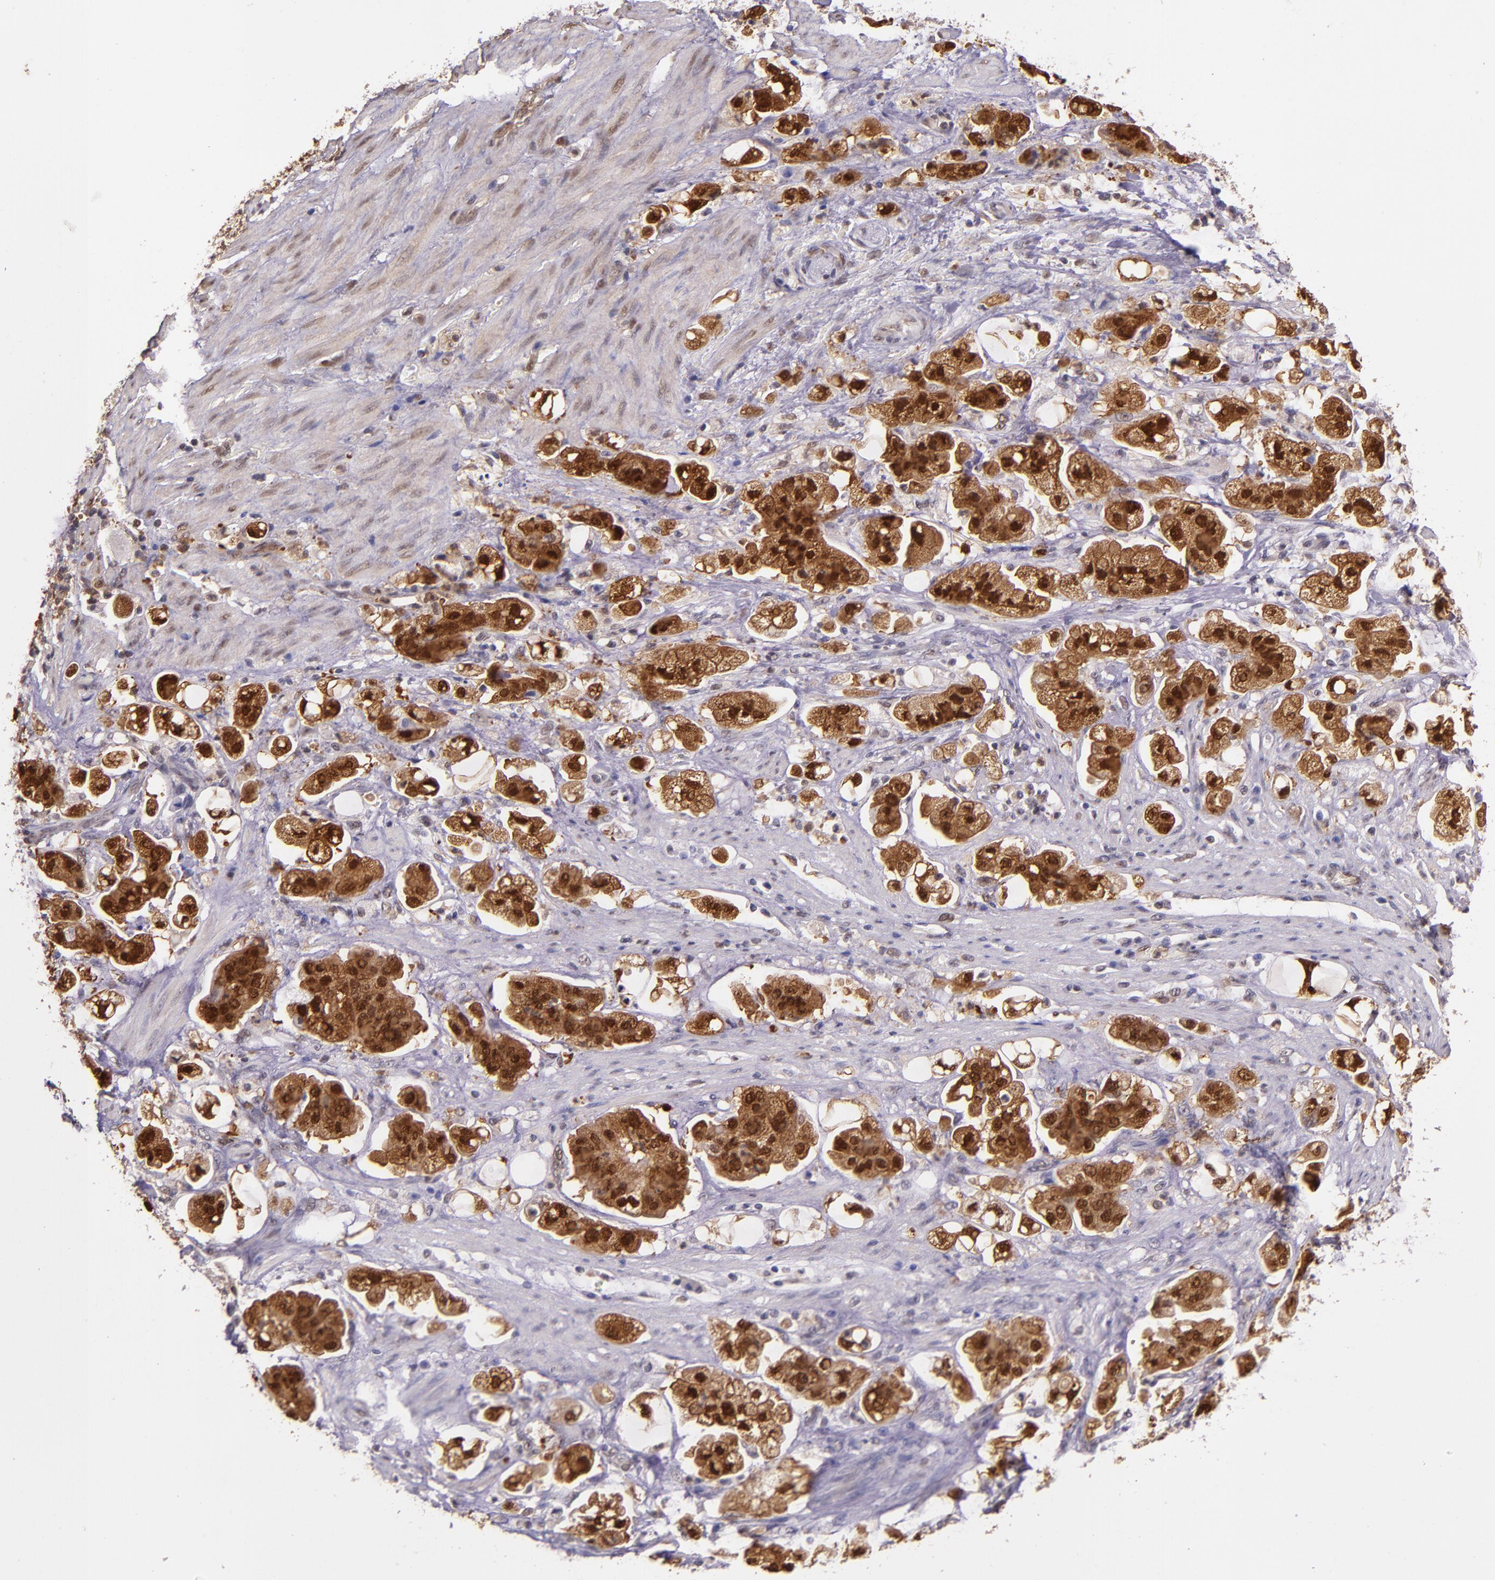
{"staining": {"intensity": "strong", "quantity": ">75%", "location": "cytoplasmic/membranous,nuclear"}, "tissue": "stomach cancer", "cell_type": "Tumor cells", "image_type": "cancer", "snomed": [{"axis": "morphology", "description": "Adenocarcinoma, NOS"}, {"axis": "topography", "description": "Stomach"}], "caption": "The photomicrograph exhibits immunohistochemical staining of adenocarcinoma (stomach). There is strong cytoplasmic/membranous and nuclear expression is appreciated in approximately >75% of tumor cells.", "gene": "STAT6", "patient": {"sex": "male", "age": 62}}